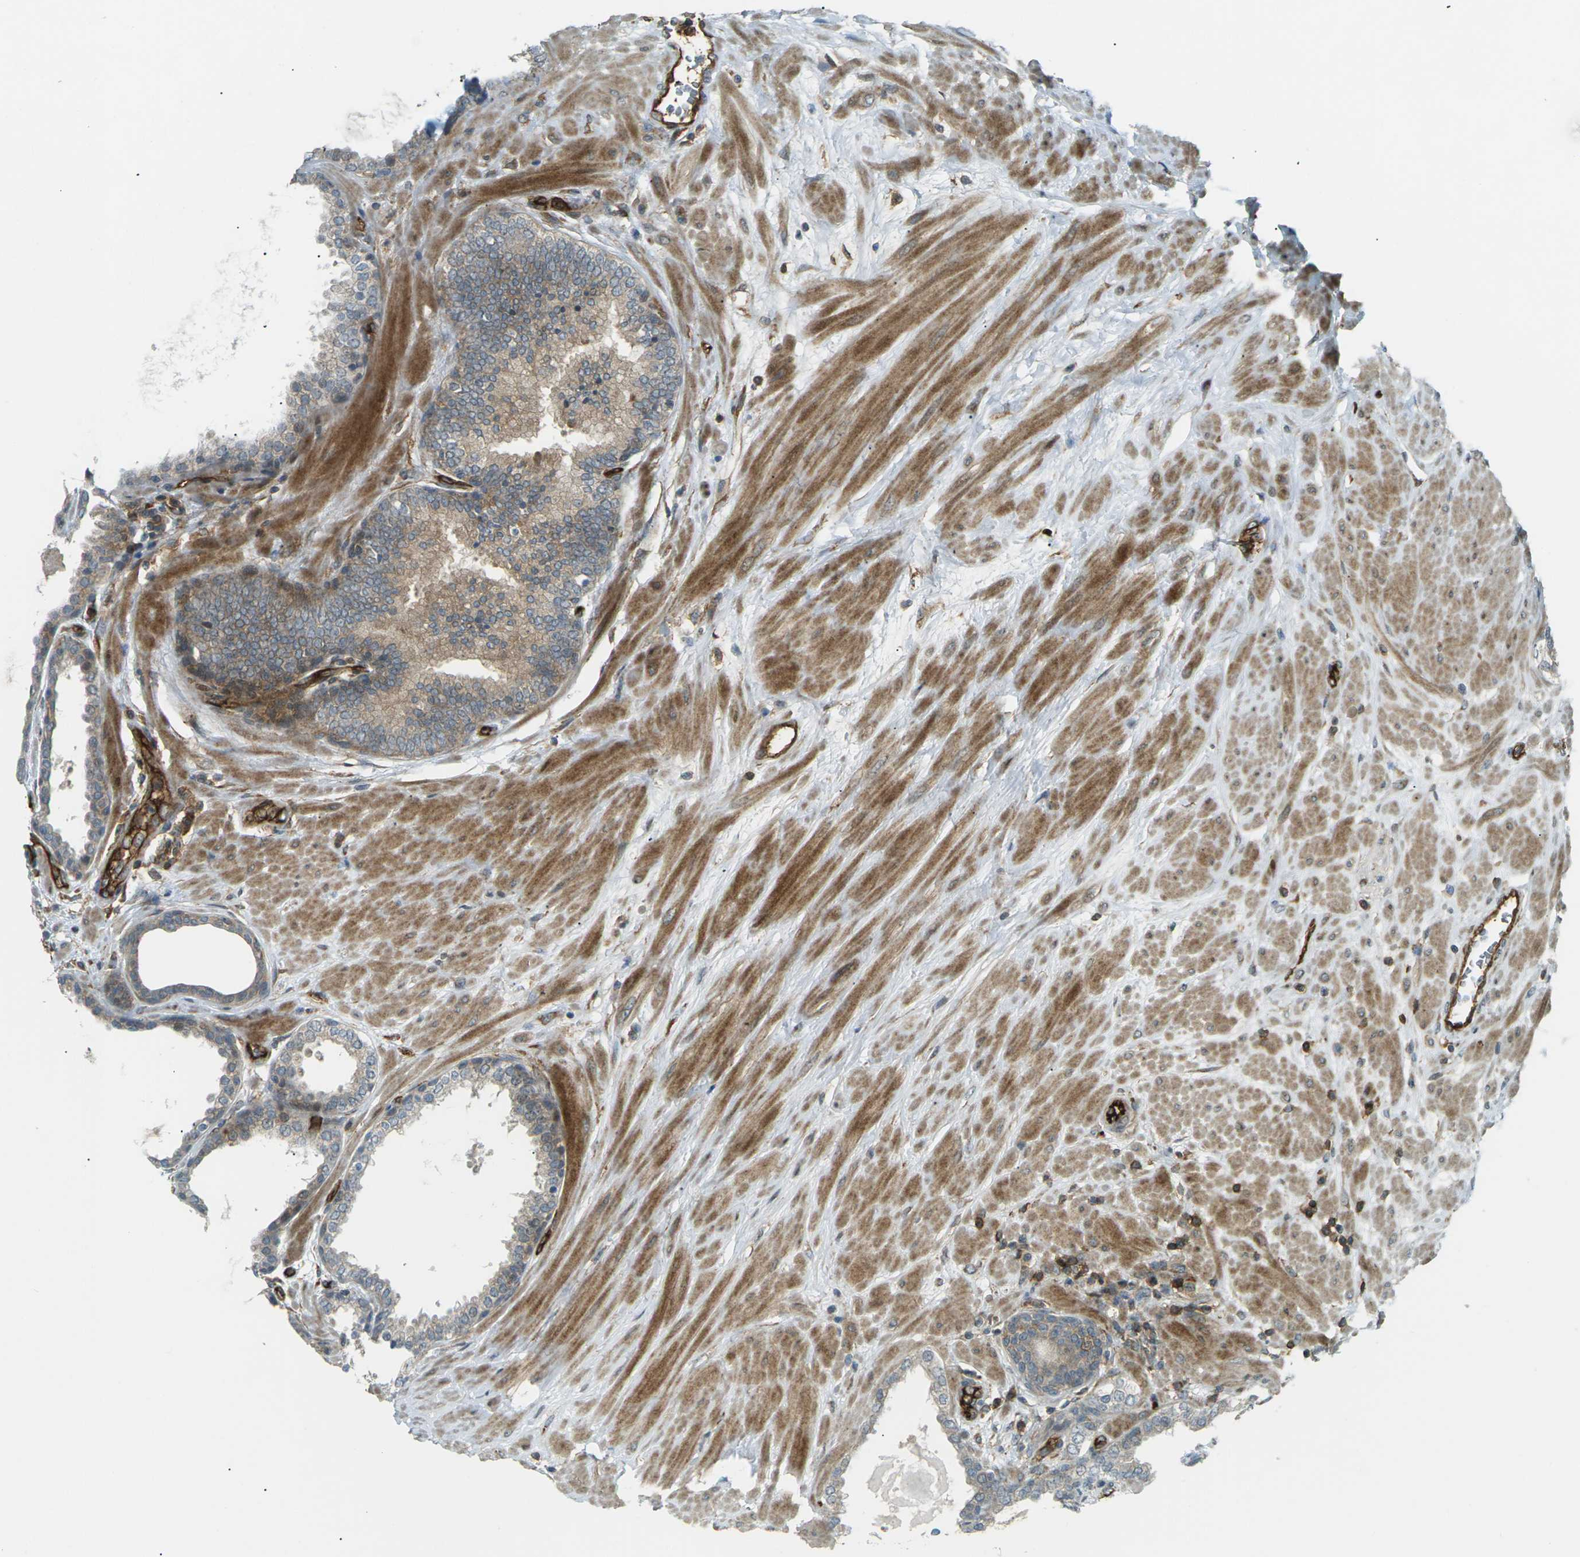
{"staining": {"intensity": "weak", "quantity": "<25%", "location": "cytoplasmic/membranous"}, "tissue": "prostate", "cell_type": "Glandular cells", "image_type": "normal", "snomed": [{"axis": "morphology", "description": "Normal tissue, NOS"}, {"axis": "topography", "description": "Prostate"}], "caption": "Immunohistochemistry of unremarkable human prostate shows no positivity in glandular cells. Brightfield microscopy of immunohistochemistry (IHC) stained with DAB (3,3'-diaminobenzidine) (brown) and hematoxylin (blue), captured at high magnification.", "gene": "S1PR1", "patient": {"sex": "male", "age": 51}}